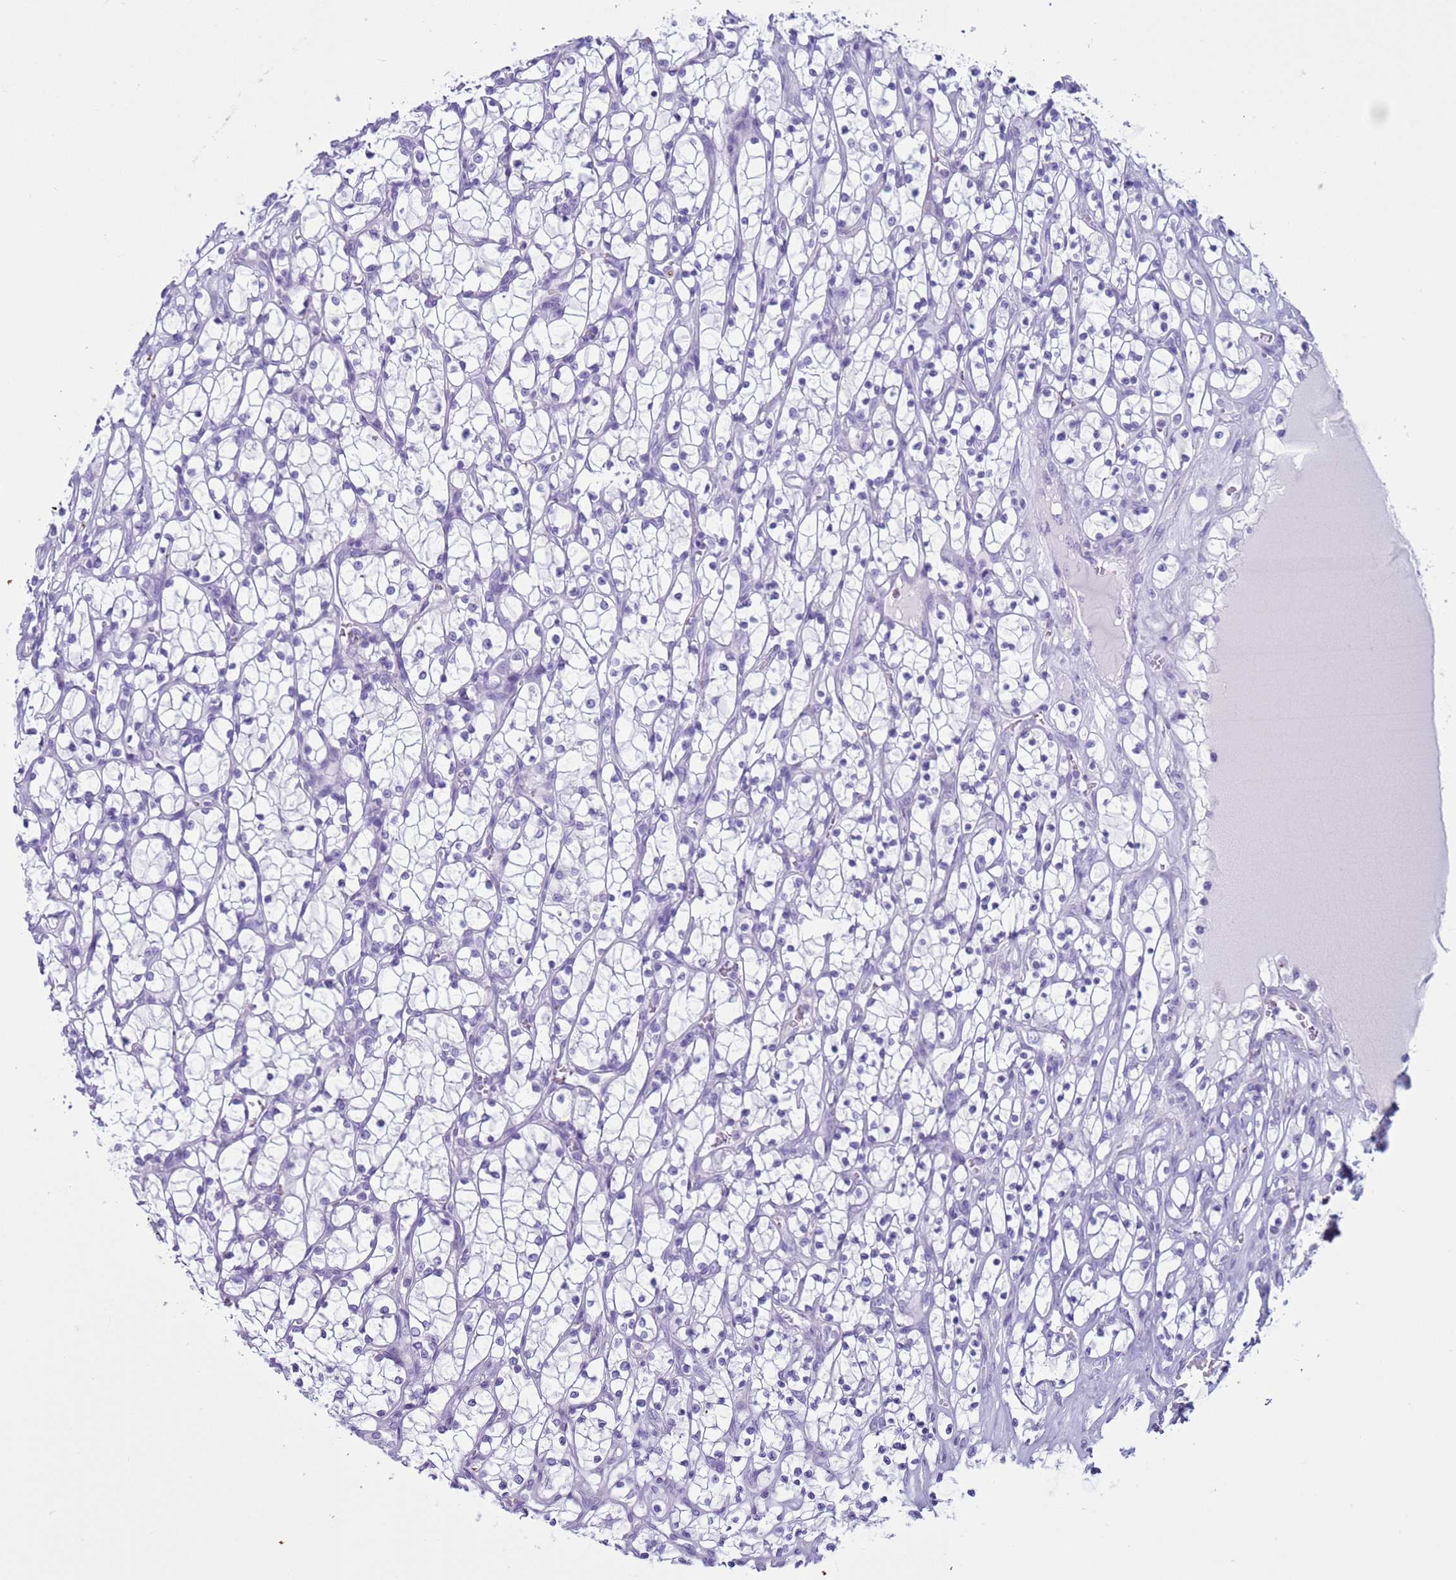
{"staining": {"intensity": "negative", "quantity": "none", "location": "none"}, "tissue": "renal cancer", "cell_type": "Tumor cells", "image_type": "cancer", "snomed": [{"axis": "morphology", "description": "Adenocarcinoma, NOS"}, {"axis": "topography", "description": "Kidney"}], "caption": "Renal cancer (adenocarcinoma) was stained to show a protein in brown. There is no significant positivity in tumor cells. The staining was performed using DAB (3,3'-diaminobenzidine) to visualize the protein expression in brown, while the nuclei were stained in blue with hematoxylin (Magnification: 20x).", "gene": "CST4", "patient": {"sex": "female", "age": 69}}